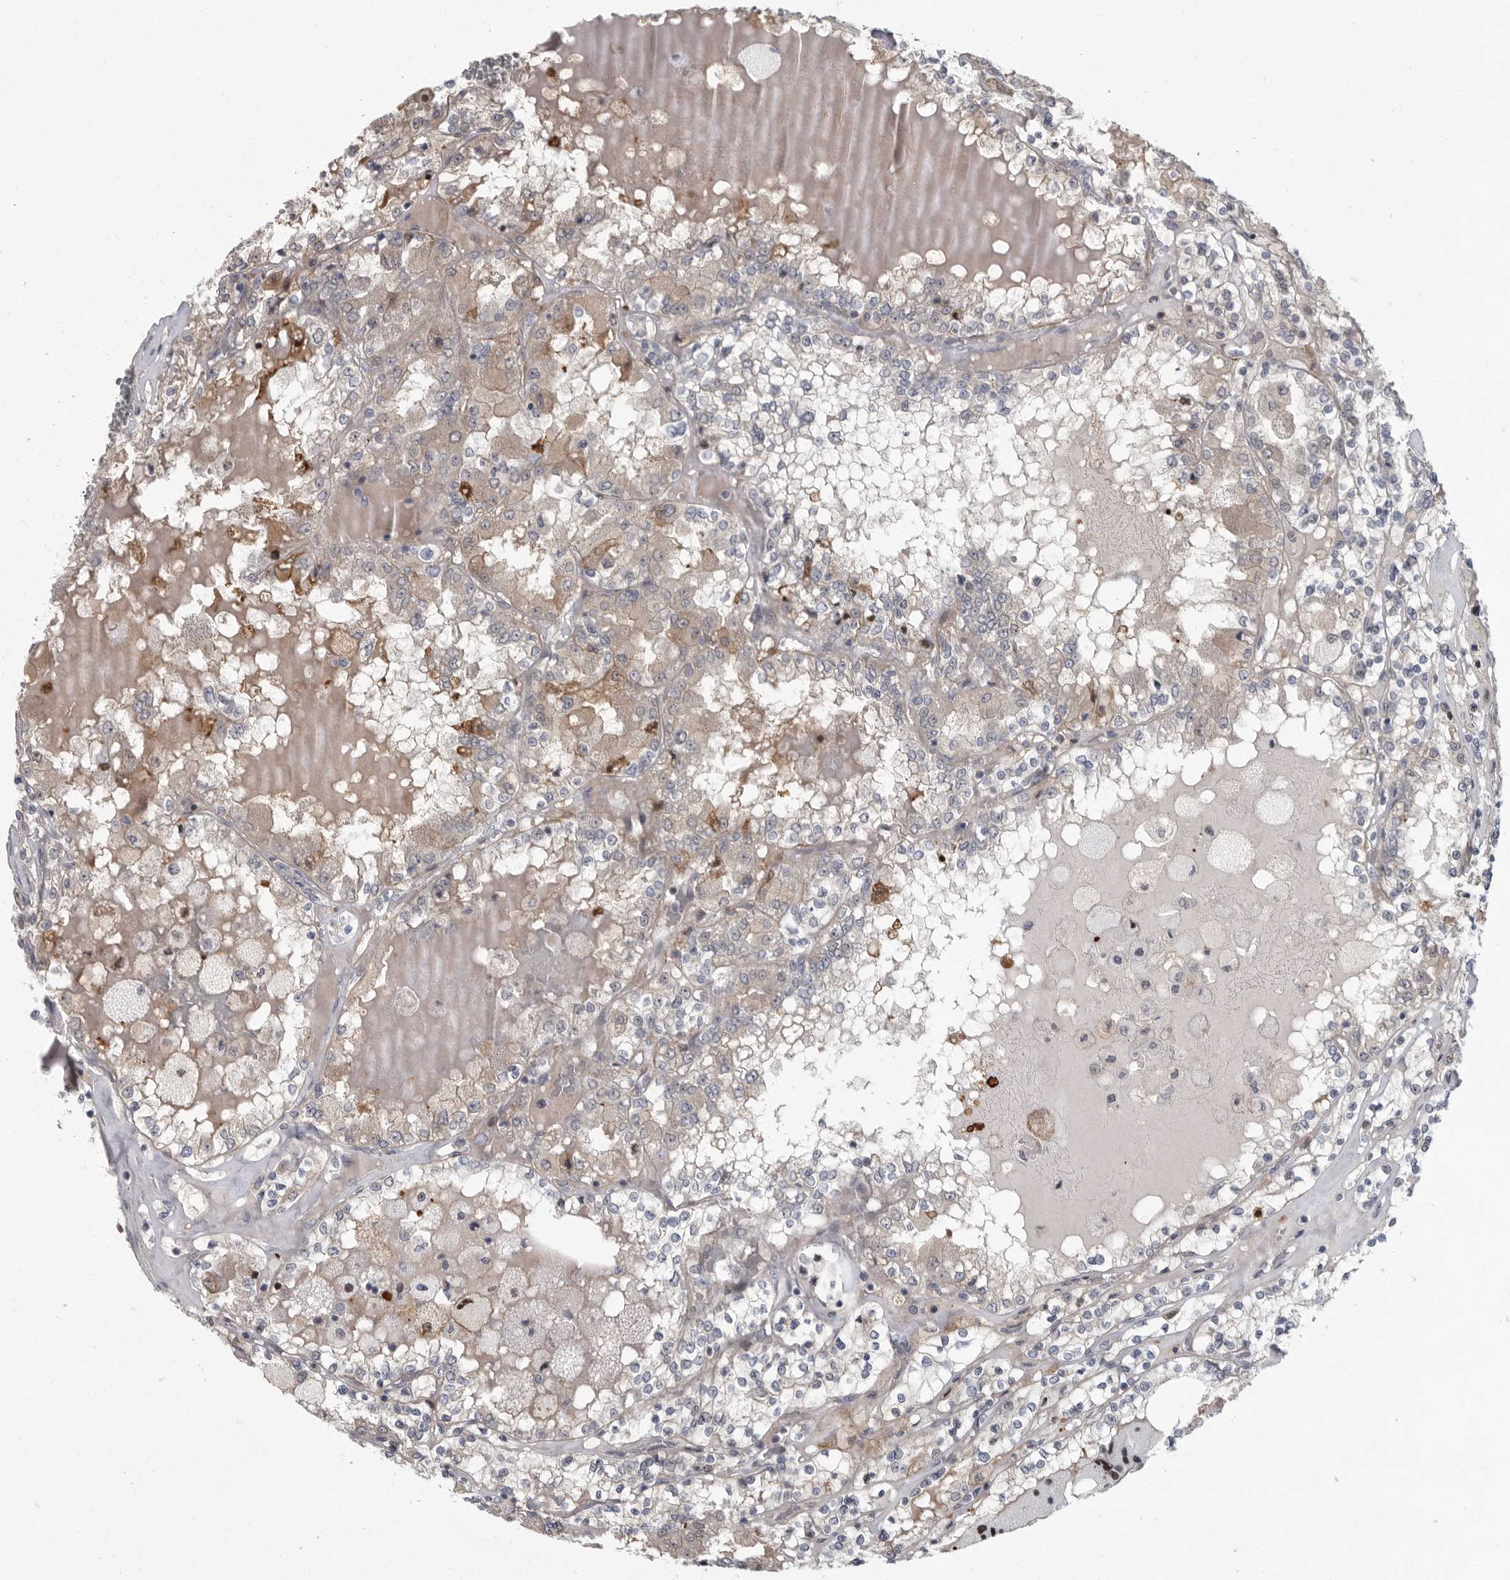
{"staining": {"intensity": "negative", "quantity": "none", "location": "none"}, "tissue": "renal cancer", "cell_type": "Tumor cells", "image_type": "cancer", "snomed": [{"axis": "morphology", "description": "Adenocarcinoma, NOS"}, {"axis": "topography", "description": "Kidney"}], "caption": "Renal cancer stained for a protein using IHC shows no expression tumor cells.", "gene": "PDE7A", "patient": {"sex": "female", "age": 56}}